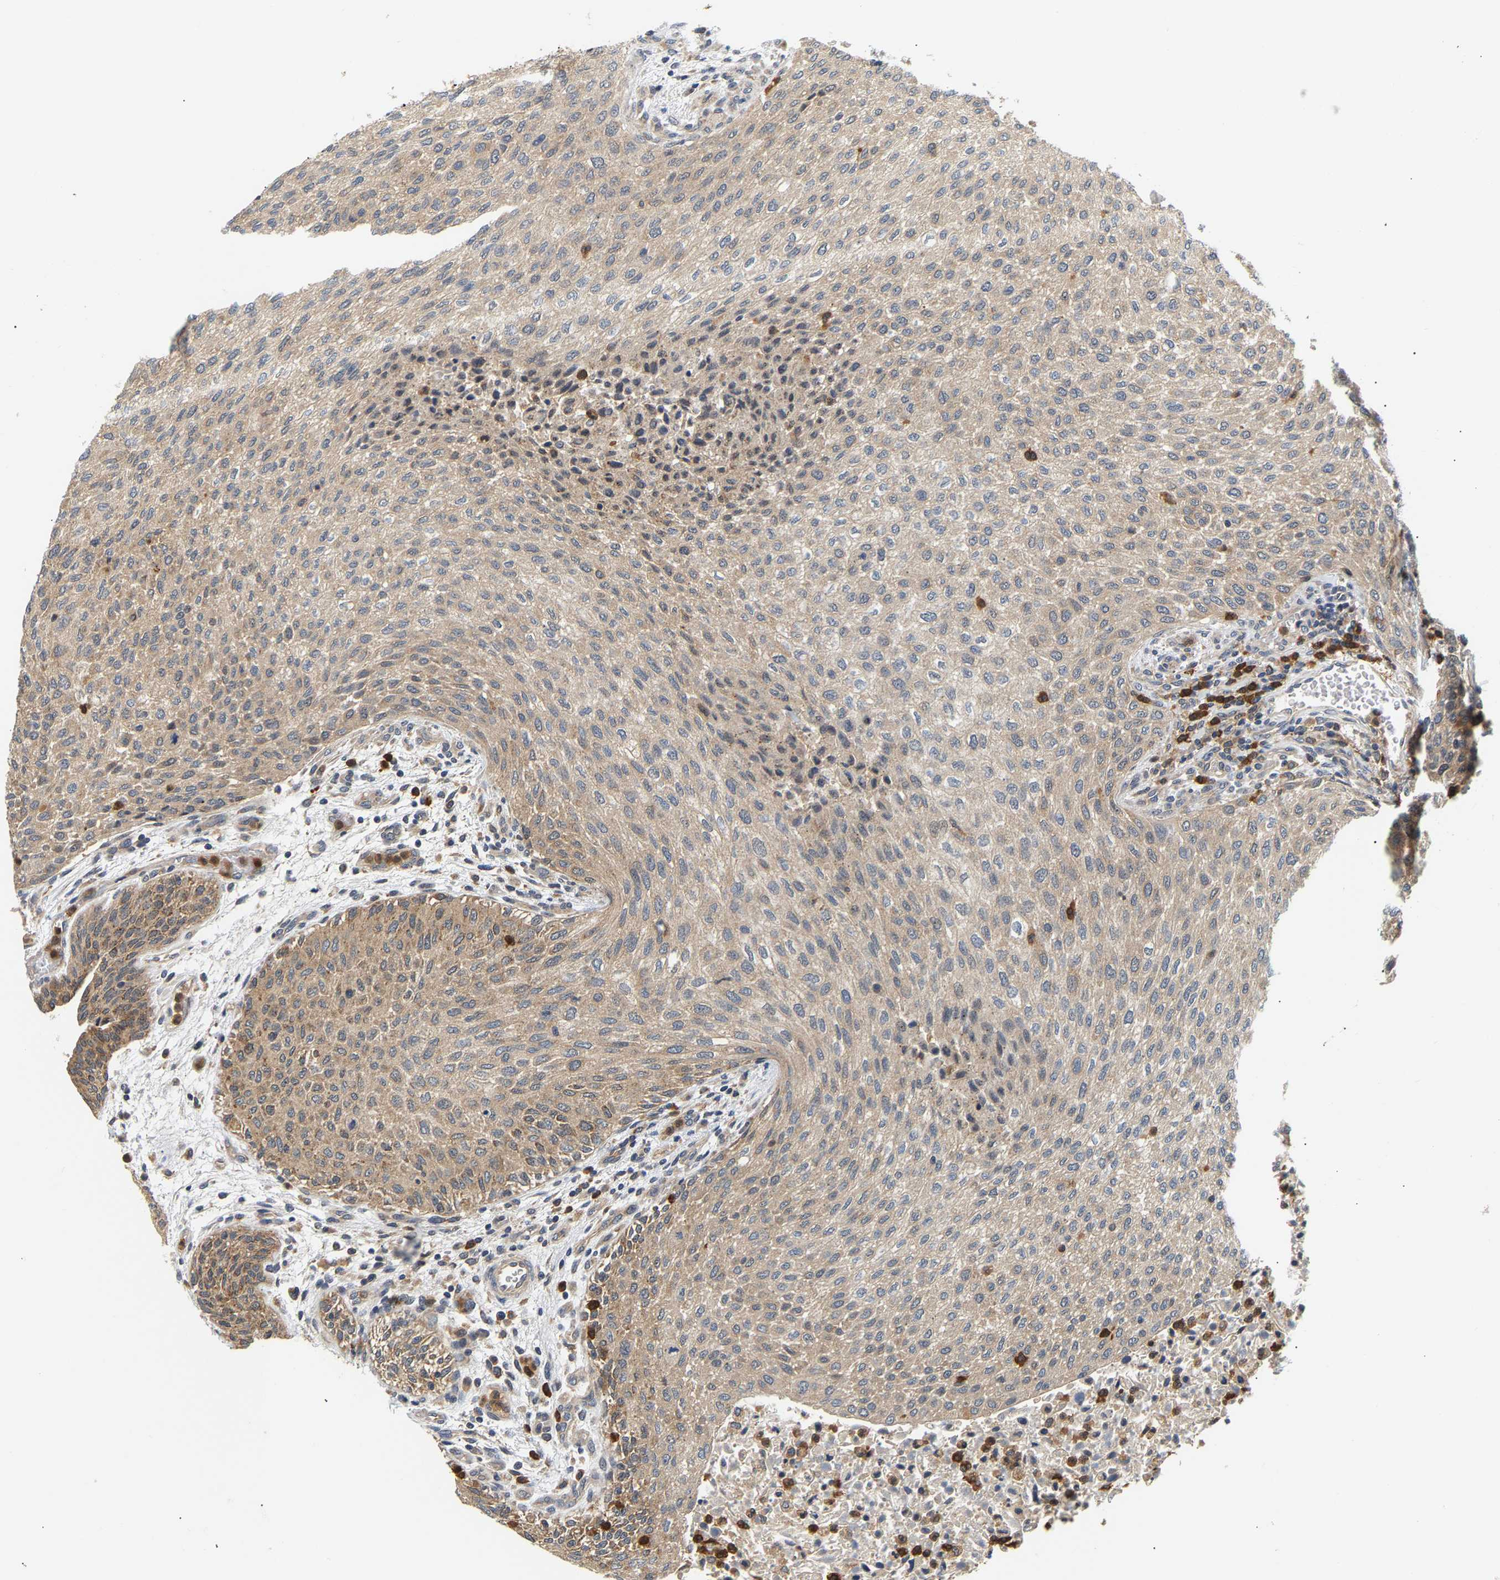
{"staining": {"intensity": "weak", "quantity": ">75%", "location": "cytoplasmic/membranous"}, "tissue": "urothelial cancer", "cell_type": "Tumor cells", "image_type": "cancer", "snomed": [{"axis": "morphology", "description": "Urothelial carcinoma, Low grade"}, {"axis": "morphology", "description": "Urothelial carcinoma, High grade"}, {"axis": "topography", "description": "Urinary bladder"}], "caption": "This is a micrograph of immunohistochemistry (IHC) staining of low-grade urothelial carcinoma, which shows weak positivity in the cytoplasmic/membranous of tumor cells.", "gene": "PPID", "patient": {"sex": "male", "age": 35}}